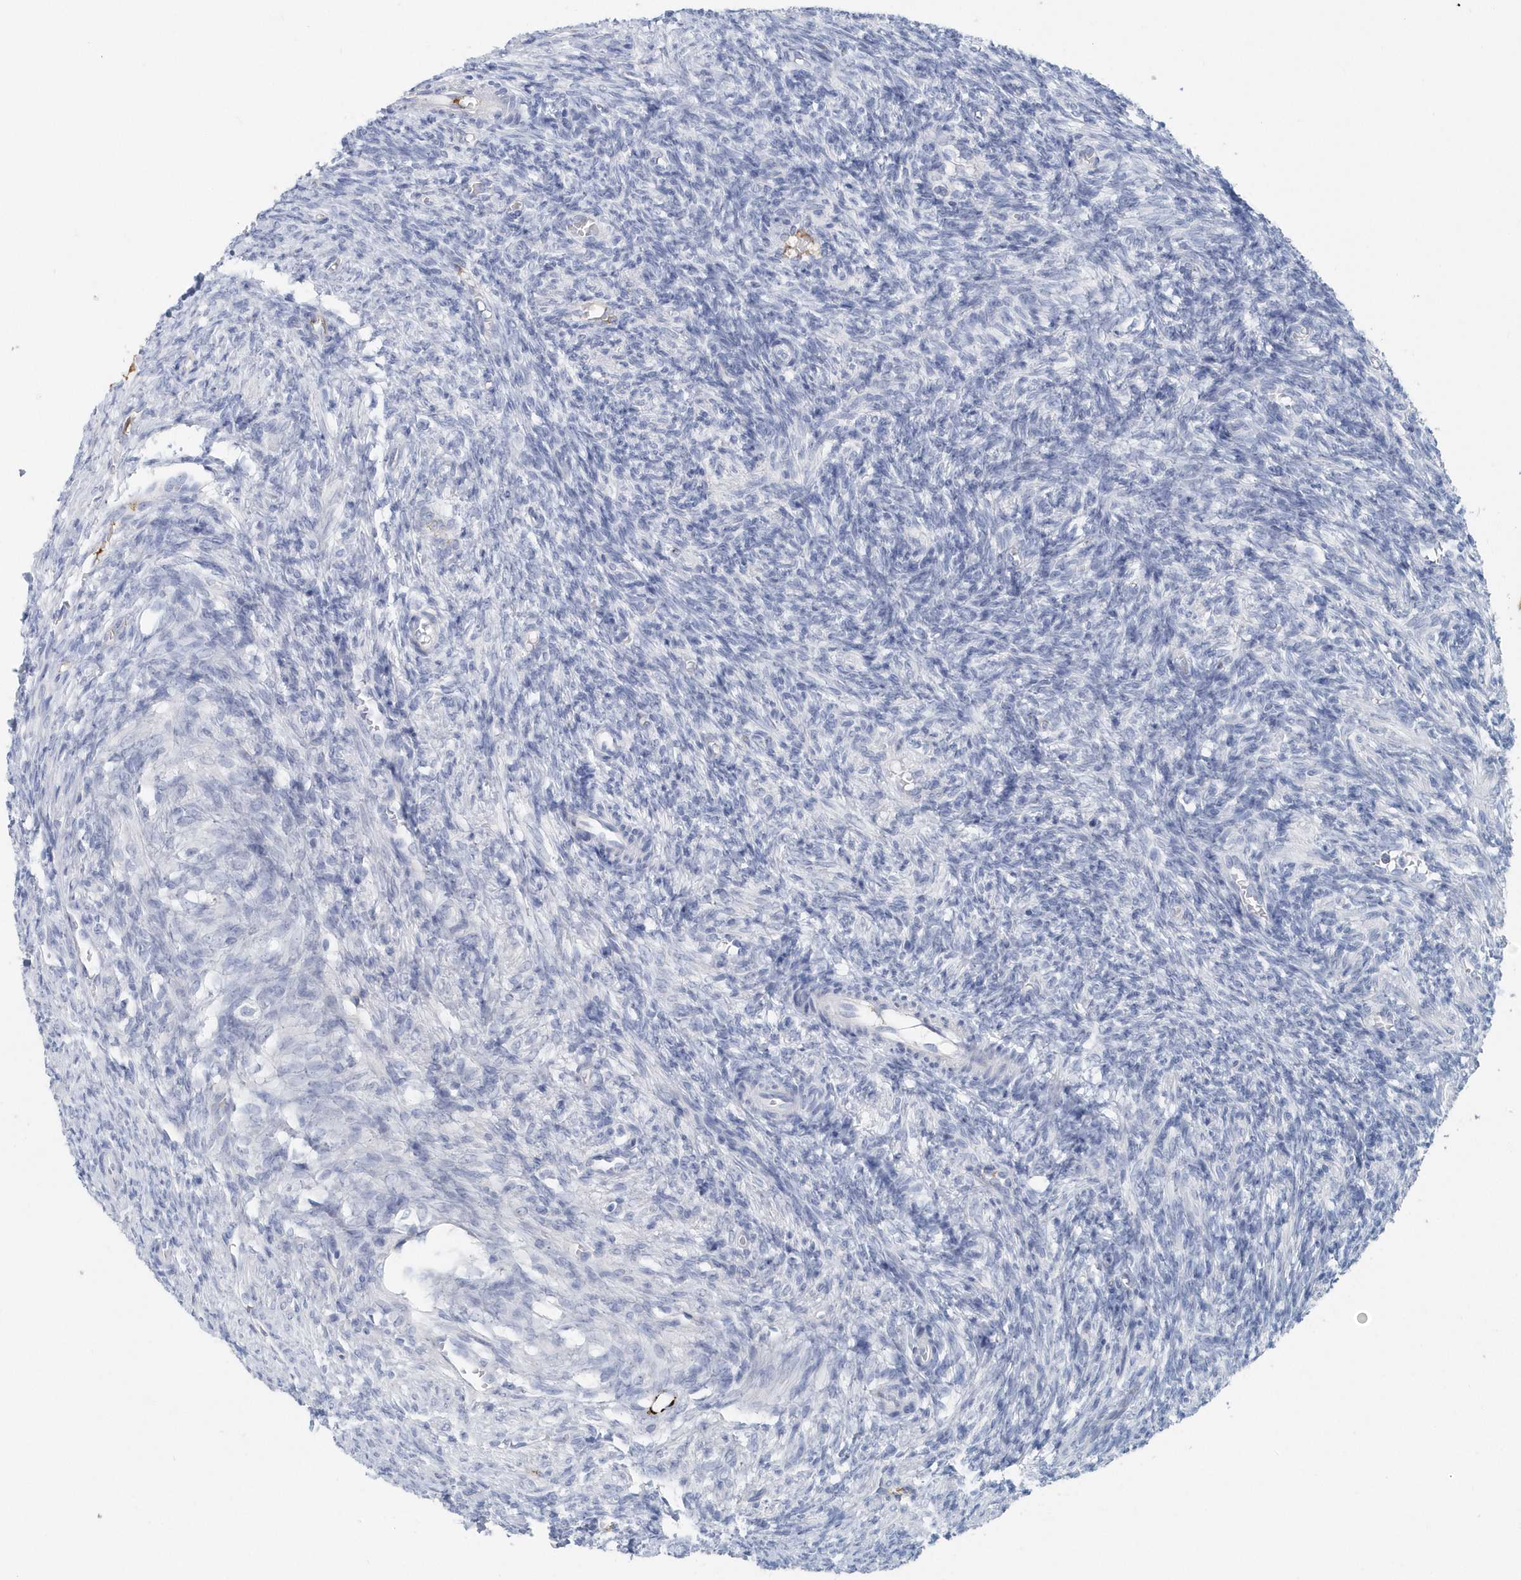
{"staining": {"intensity": "negative", "quantity": "none", "location": "none"}, "tissue": "ovary", "cell_type": "Ovarian stroma cells", "image_type": "normal", "snomed": [{"axis": "morphology", "description": "Normal tissue, NOS"}, {"axis": "topography", "description": "Ovary"}], "caption": "This photomicrograph is of unremarkable ovary stained with IHC to label a protein in brown with the nuclei are counter-stained blue. There is no expression in ovarian stroma cells.", "gene": "JCHAIN", "patient": {"sex": "female", "age": 27}}